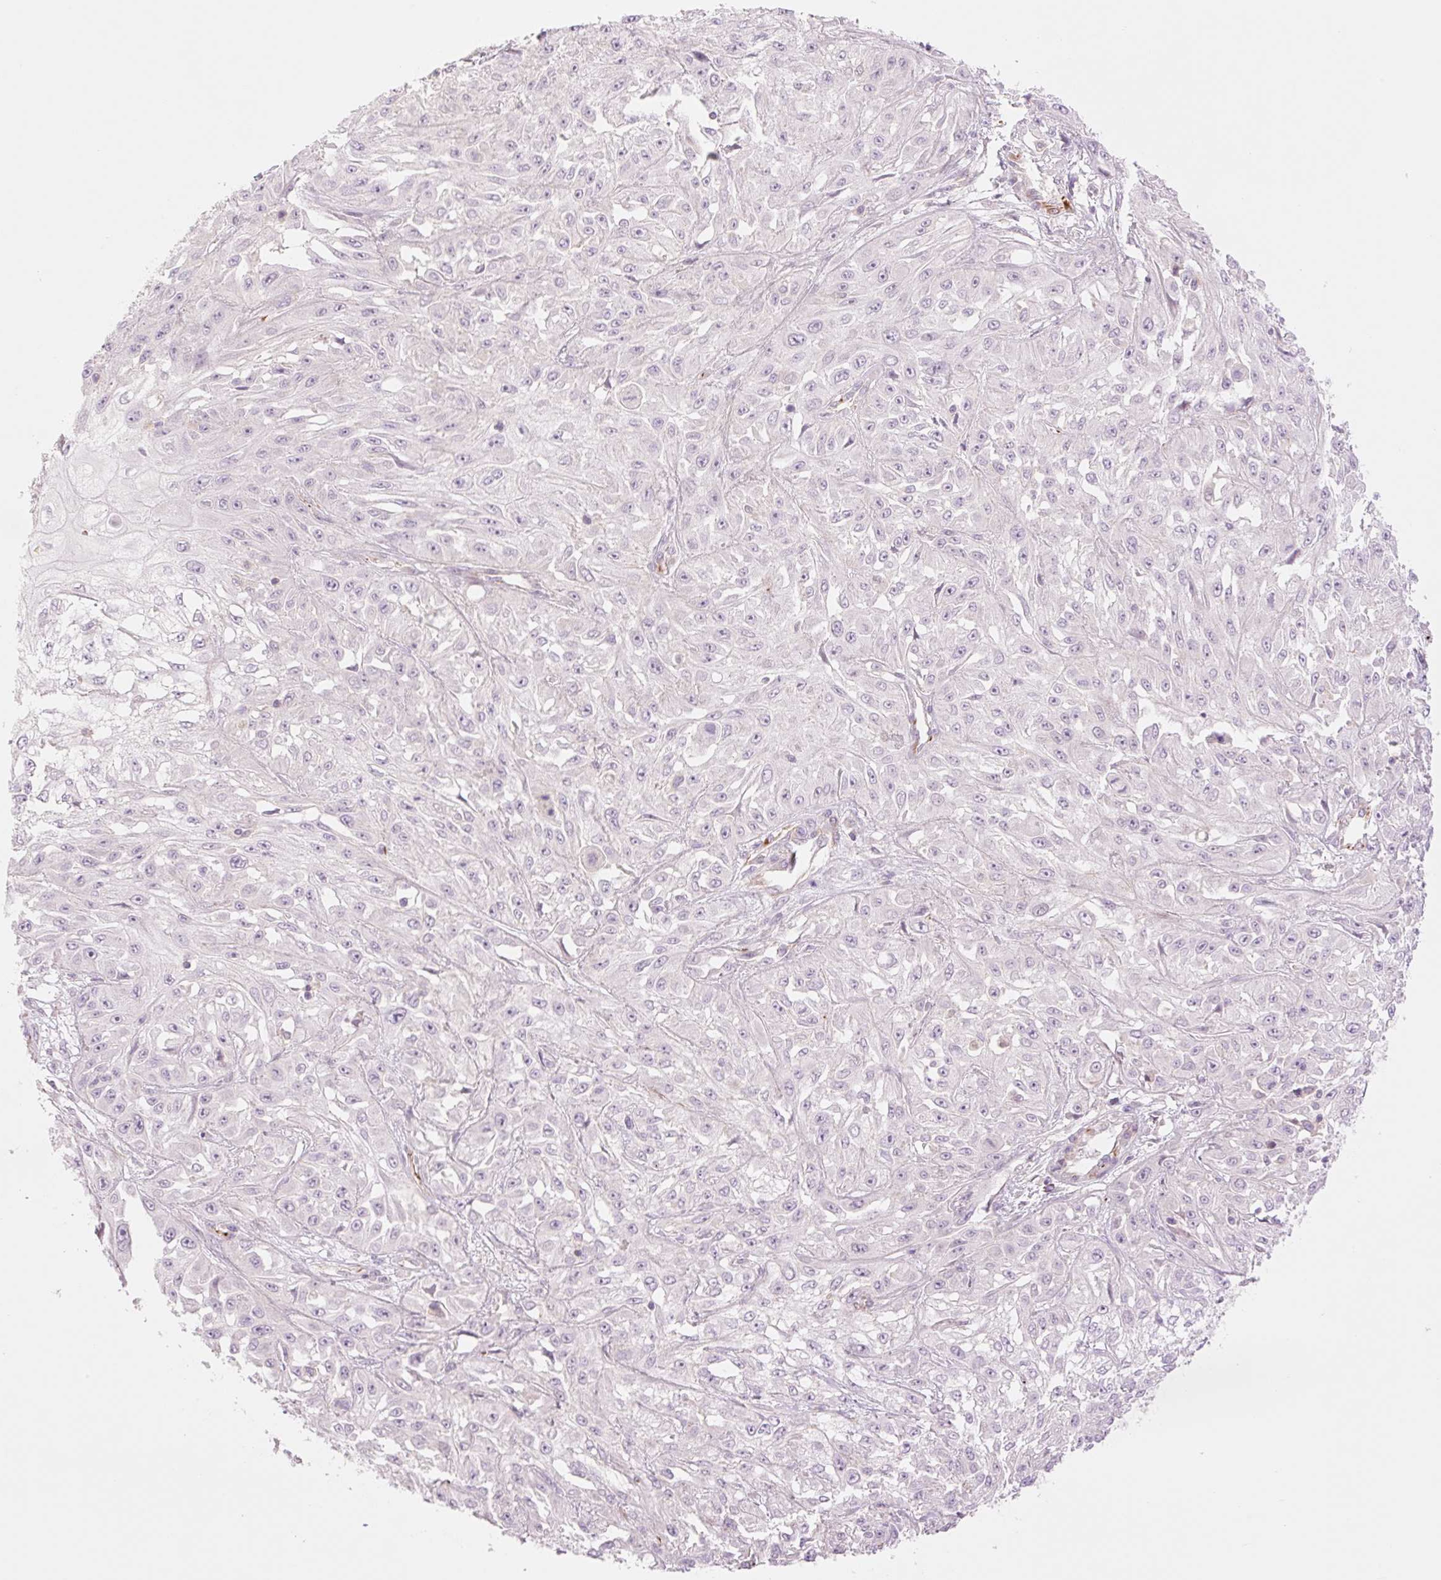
{"staining": {"intensity": "negative", "quantity": "none", "location": "none"}, "tissue": "skin cancer", "cell_type": "Tumor cells", "image_type": "cancer", "snomed": [{"axis": "morphology", "description": "Squamous cell carcinoma, NOS"}, {"axis": "morphology", "description": "Squamous cell carcinoma, metastatic, NOS"}, {"axis": "topography", "description": "Skin"}, {"axis": "topography", "description": "Lymph node"}], "caption": "An image of skin cancer stained for a protein reveals no brown staining in tumor cells.", "gene": "ZFYVE21", "patient": {"sex": "male", "age": 75}}